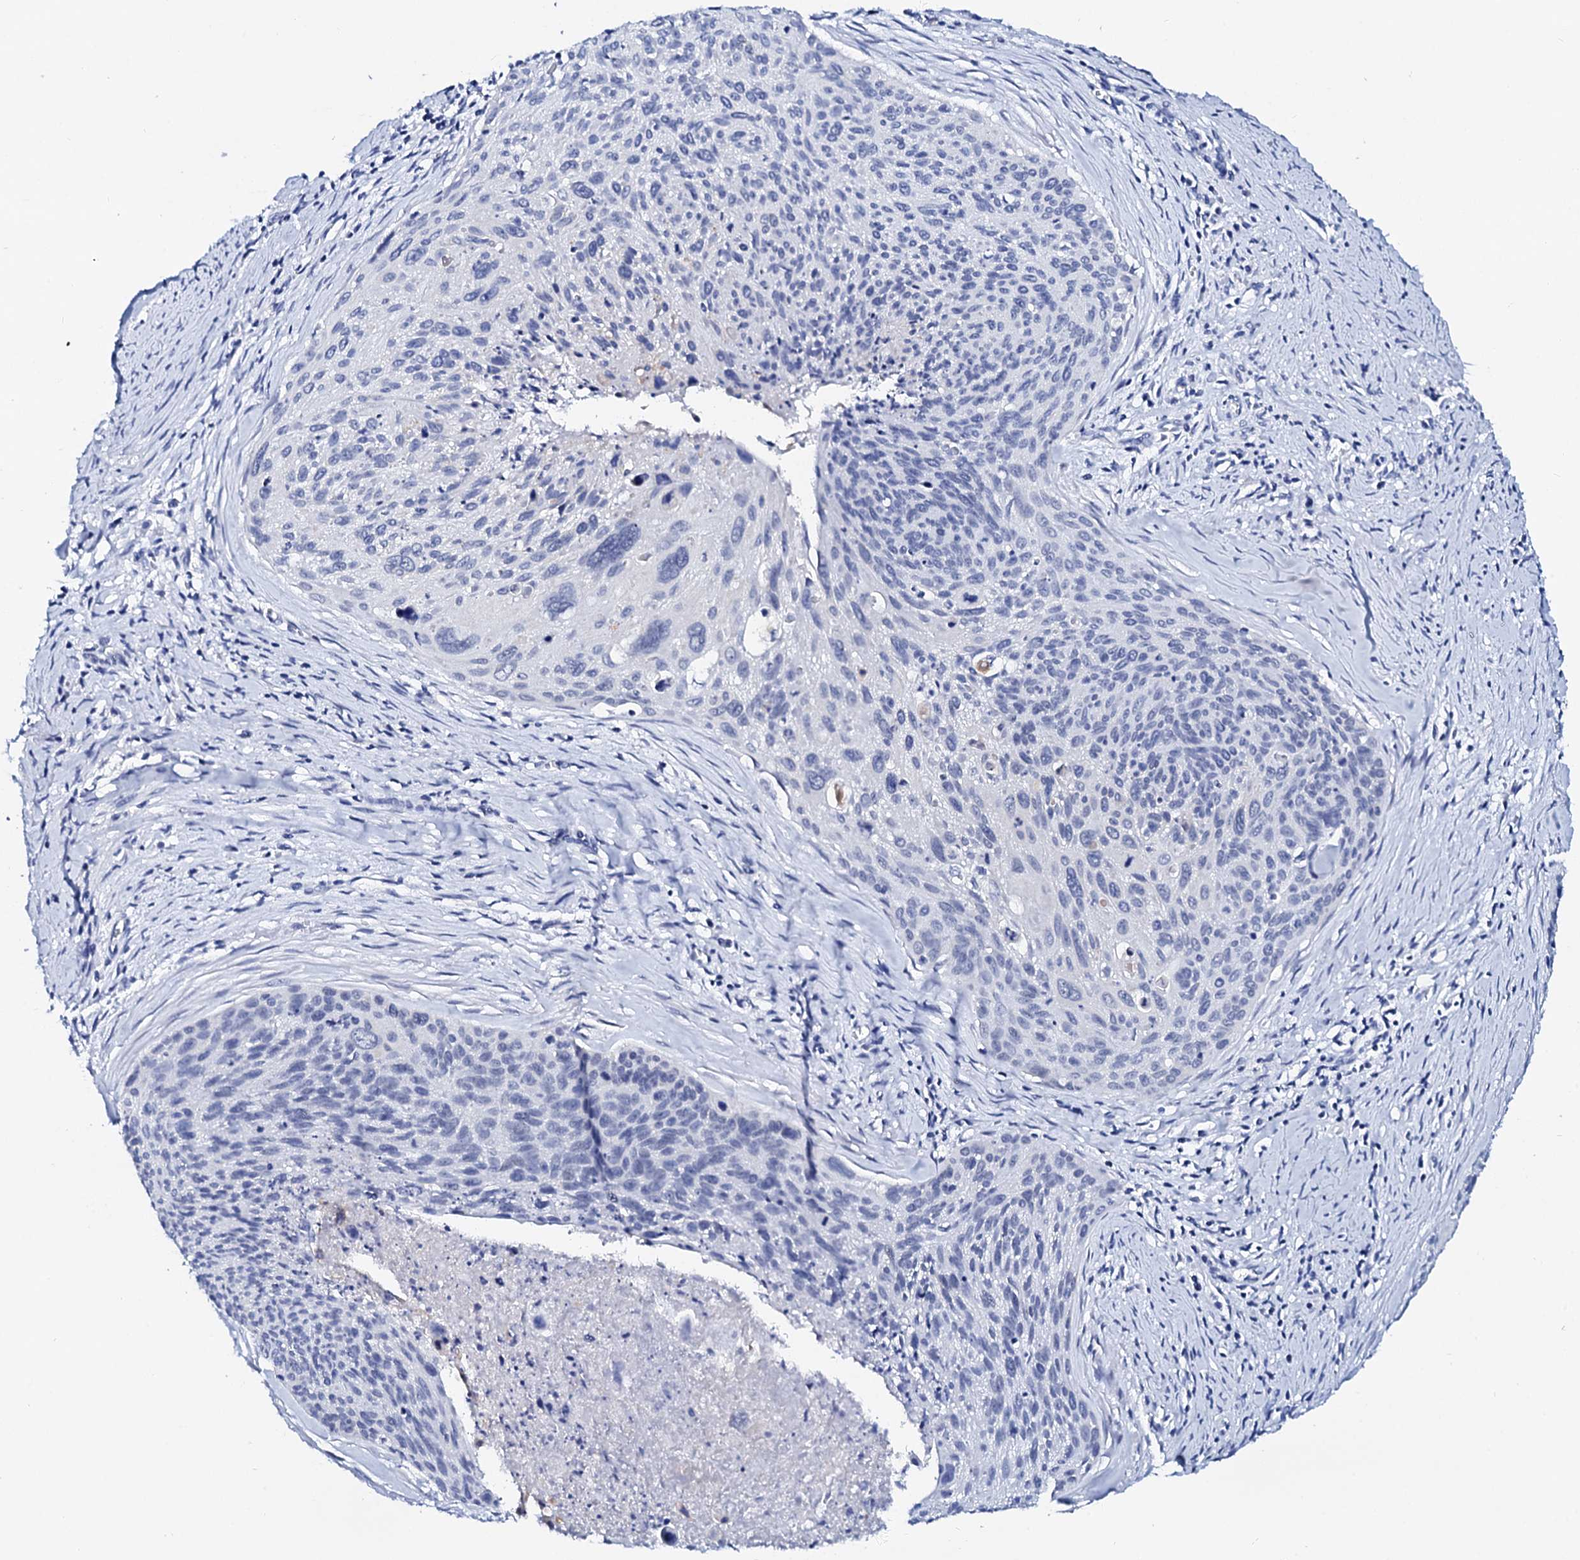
{"staining": {"intensity": "negative", "quantity": "none", "location": "none"}, "tissue": "cervical cancer", "cell_type": "Tumor cells", "image_type": "cancer", "snomed": [{"axis": "morphology", "description": "Squamous cell carcinoma, NOS"}, {"axis": "topography", "description": "Cervix"}], "caption": "High magnification brightfield microscopy of cervical cancer stained with DAB (brown) and counterstained with hematoxylin (blue): tumor cells show no significant expression.", "gene": "SPATA19", "patient": {"sex": "female", "age": 55}}